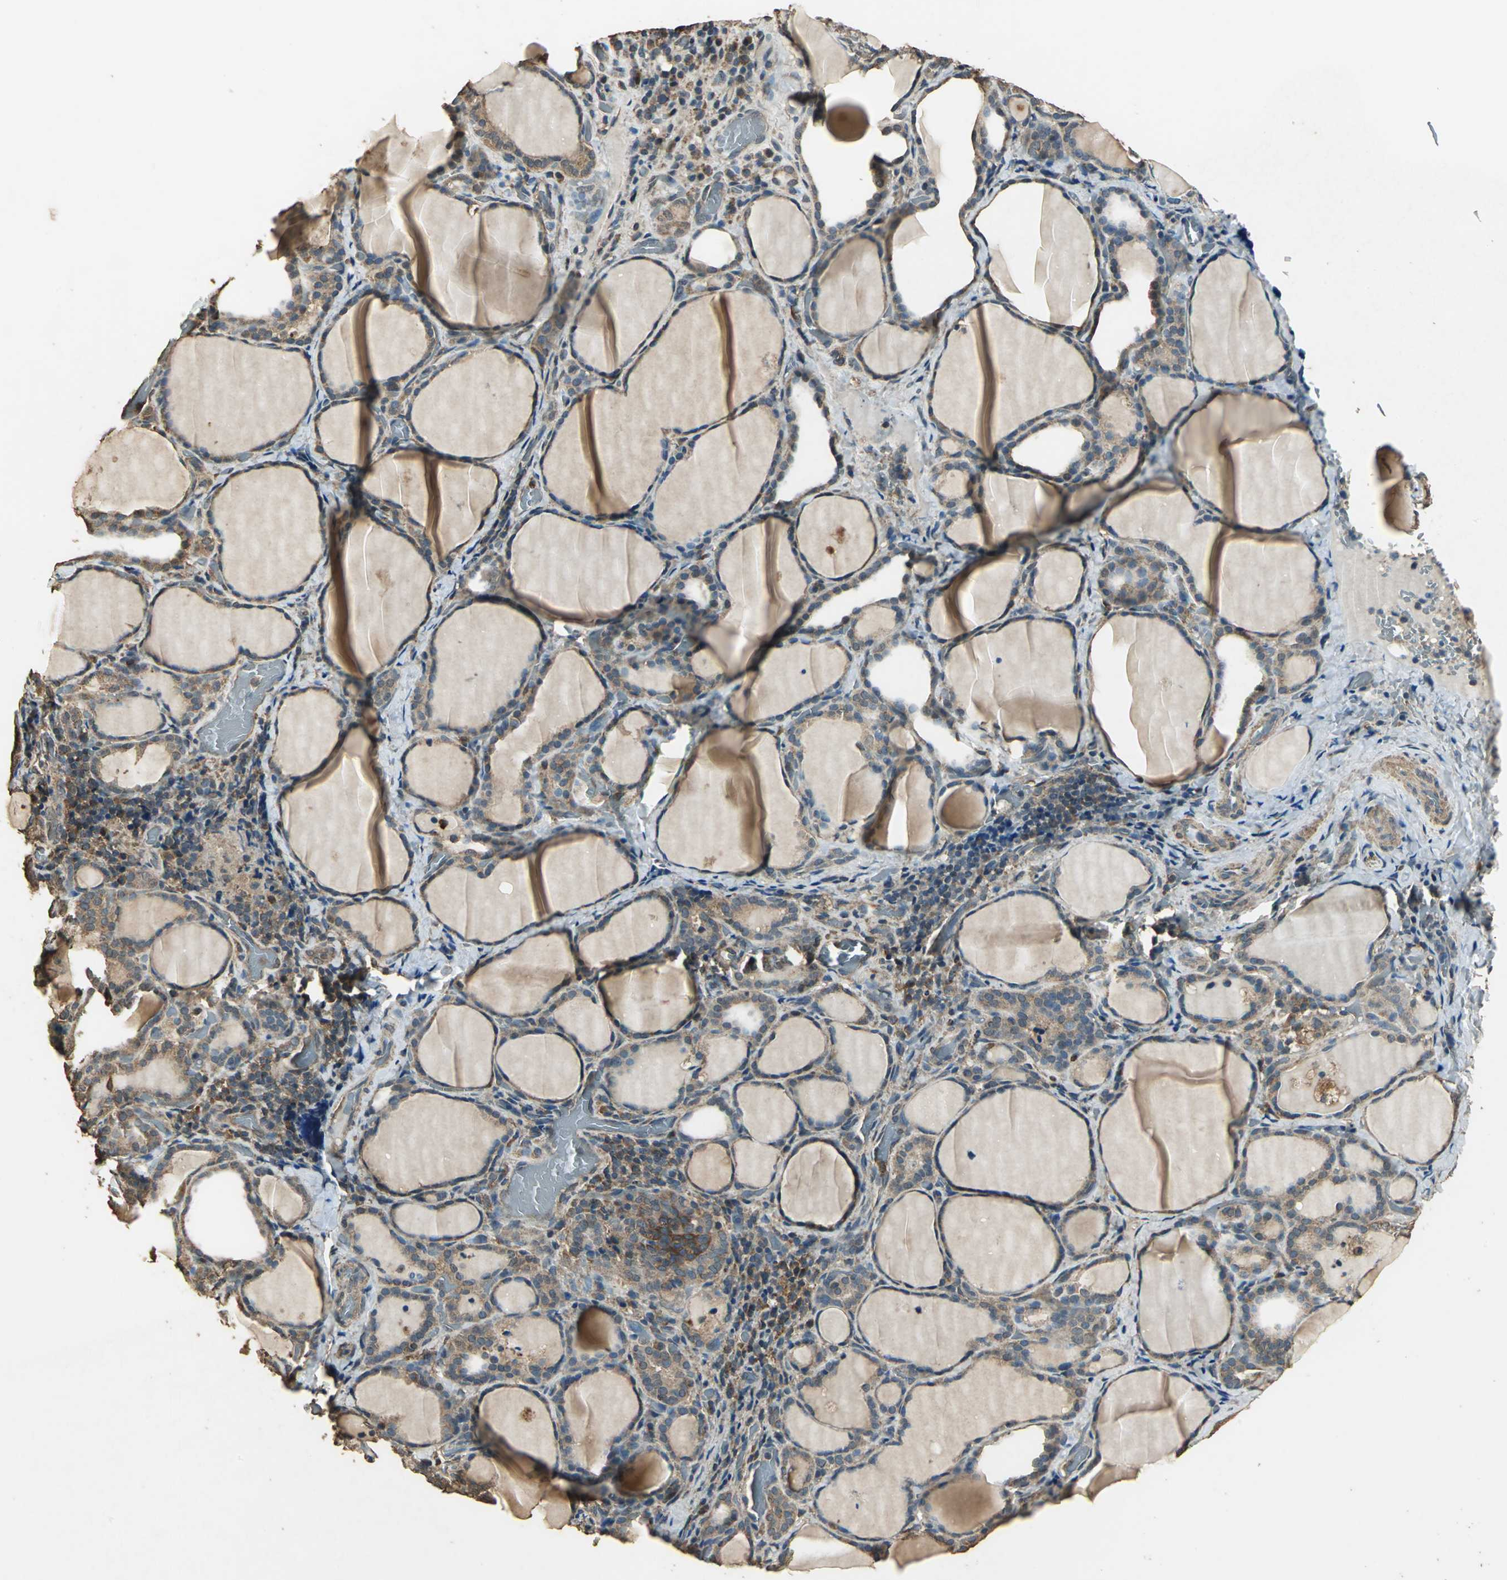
{"staining": {"intensity": "moderate", "quantity": ">75%", "location": "cytoplasmic/membranous"}, "tissue": "thyroid cancer", "cell_type": "Tumor cells", "image_type": "cancer", "snomed": [{"axis": "morphology", "description": "Papillary adenocarcinoma, NOS"}, {"axis": "topography", "description": "Thyroid gland"}], "caption": "Human thyroid cancer stained for a protein (brown) demonstrates moderate cytoplasmic/membranous positive positivity in about >75% of tumor cells.", "gene": "TMPRSS4", "patient": {"sex": "female", "age": 30}}